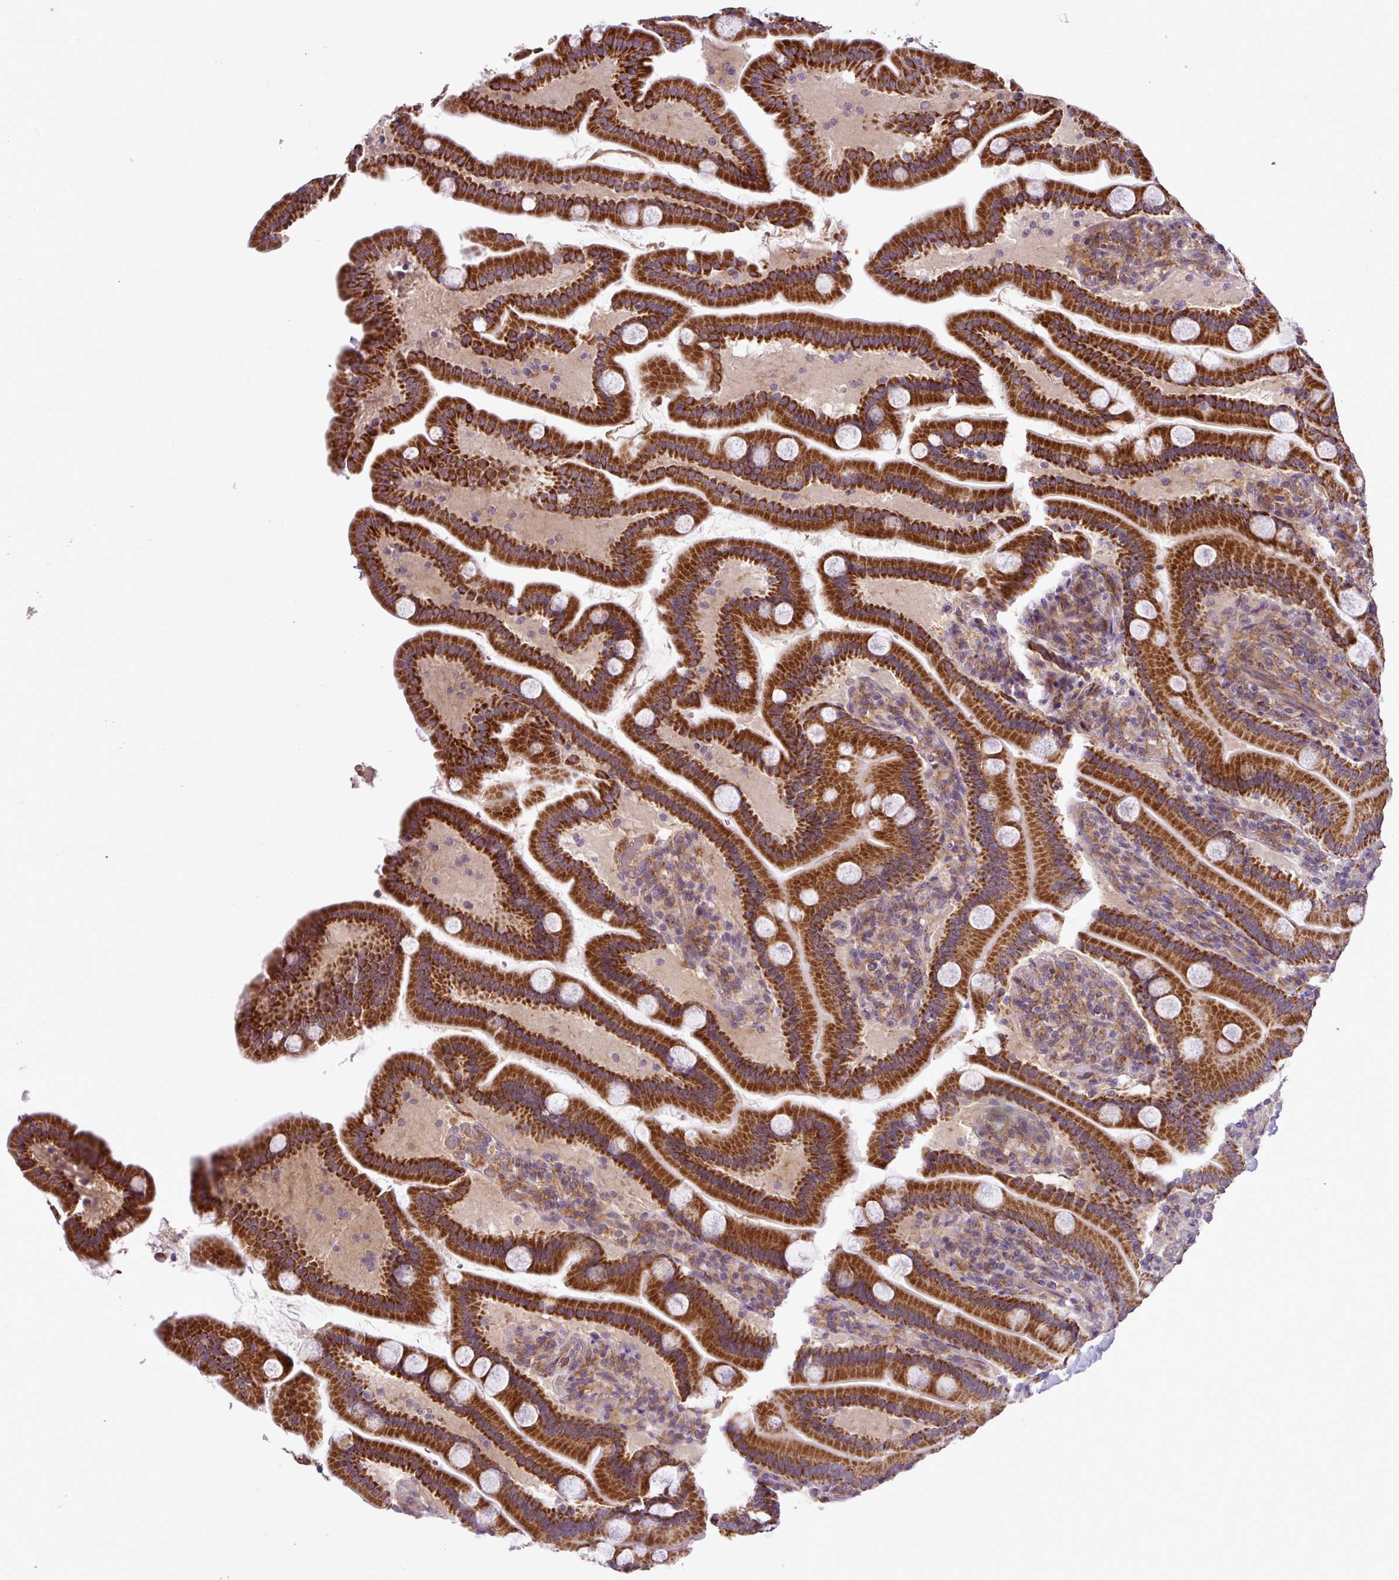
{"staining": {"intensity": "strong", "quantity": ">75%", "location": "cytoplasmic/membranous"}, "tissue": "duodenum", "cell_type": "Glandular cells", "image_type": "normal", "snomed": [{"axis": "morphology", "description": "Normal tissue, NOS"}, {"axis": "topography", "description": "Duodenum"}], "caption": "This is a histology image of immunohistochemistry staining of normal duodenum, which shows strong staining in the cytoplasmic/membranous of glandular cells.", "gene": "ZNF513", "patient": {"sex": "male", "age": 55}}